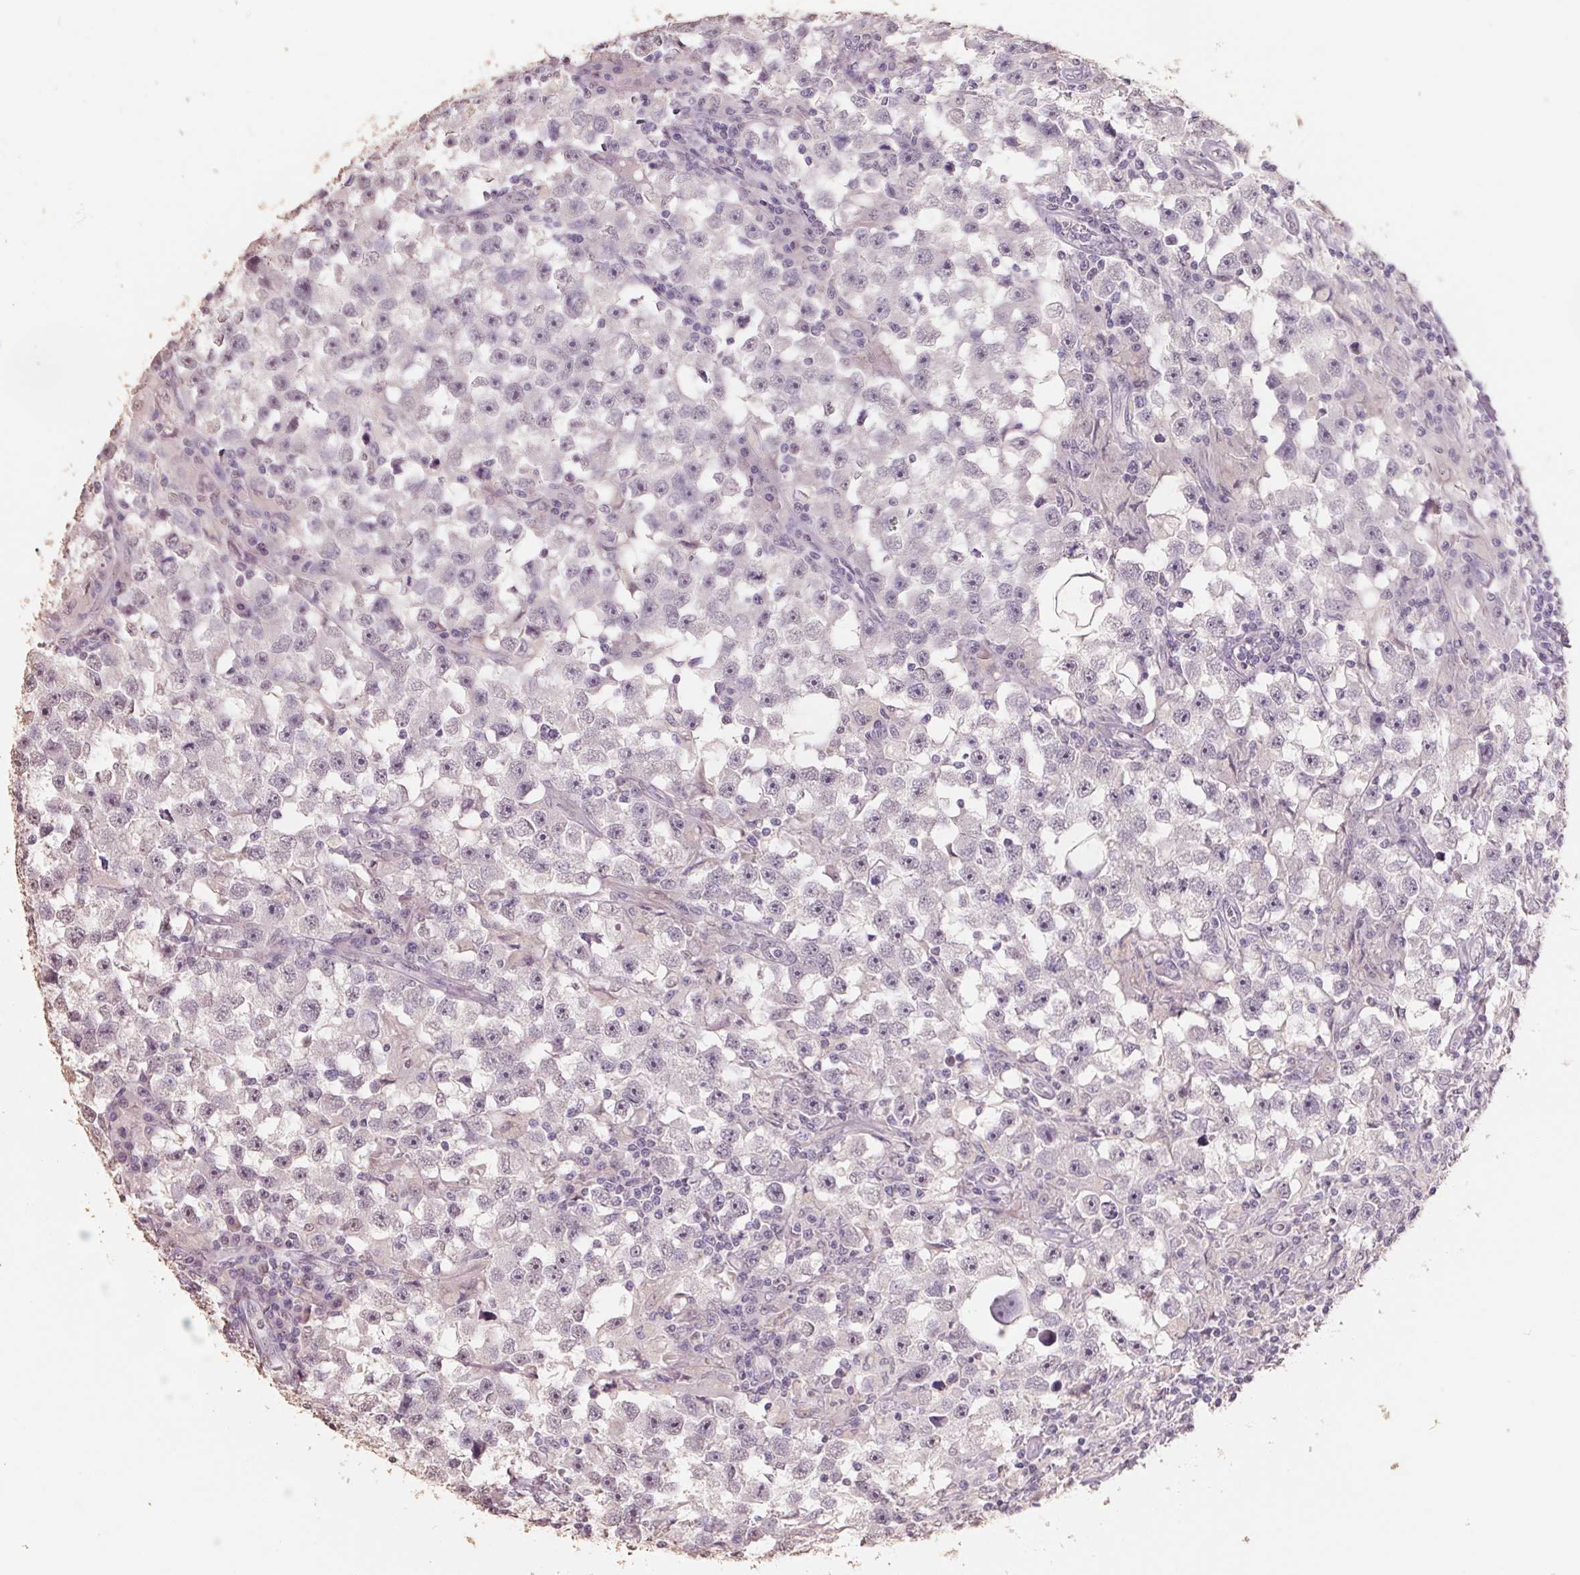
{"staining": {"intensity": "negative", "quantity": "none", "location": "none"}, "tissue": "testis cancer", "cell_type": "Tumor cells", "image_type": "cancer", "snomed": [{"axis": "morphology", "description": "Seminoma, NOS"}, {"axis": "topography", "description": "Testis"}], "caption": "Testis seminoma was stained to show a protein in brown. There is no significant positivity in tumor cells. (Brightfield microscopy of DAB IHC at high magnification).", "gene": "FTCD", "patient": {"sex": "male", "age": 33}}